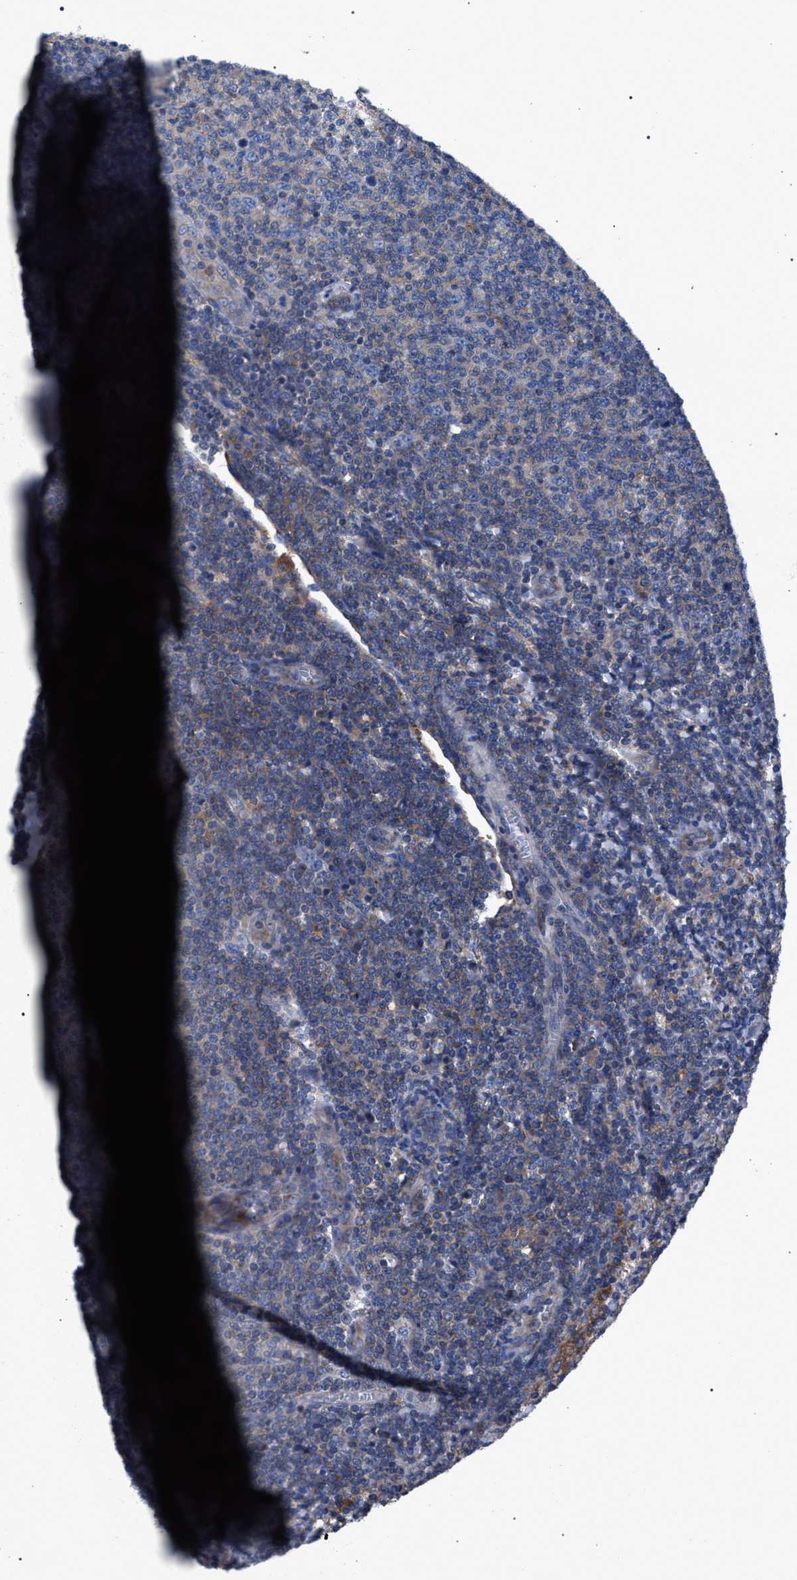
{"staining": {"intensity": "weak", "quantity": "25%-75%", "location": "cytoplasmic/membranous"}, "tissue": "lymphoma", "cell_type": "Tumor cells", "image_type": "cancer", "snomed": [{"axis": "morphology", "description": "Malignant lymphoma, non-Hodgkin's type, Low grade"}, {"axis": "topography", "description": "Lymph node"}], "caption": "A brown stain labels weak cytoplasmic/membranous staining of a protein in low-grade malignant lymphoma, non-Hodgkin's type tumor cells.", "gene": "ATP6V0A1", "patient": {"sex": "male", "age": 66}}